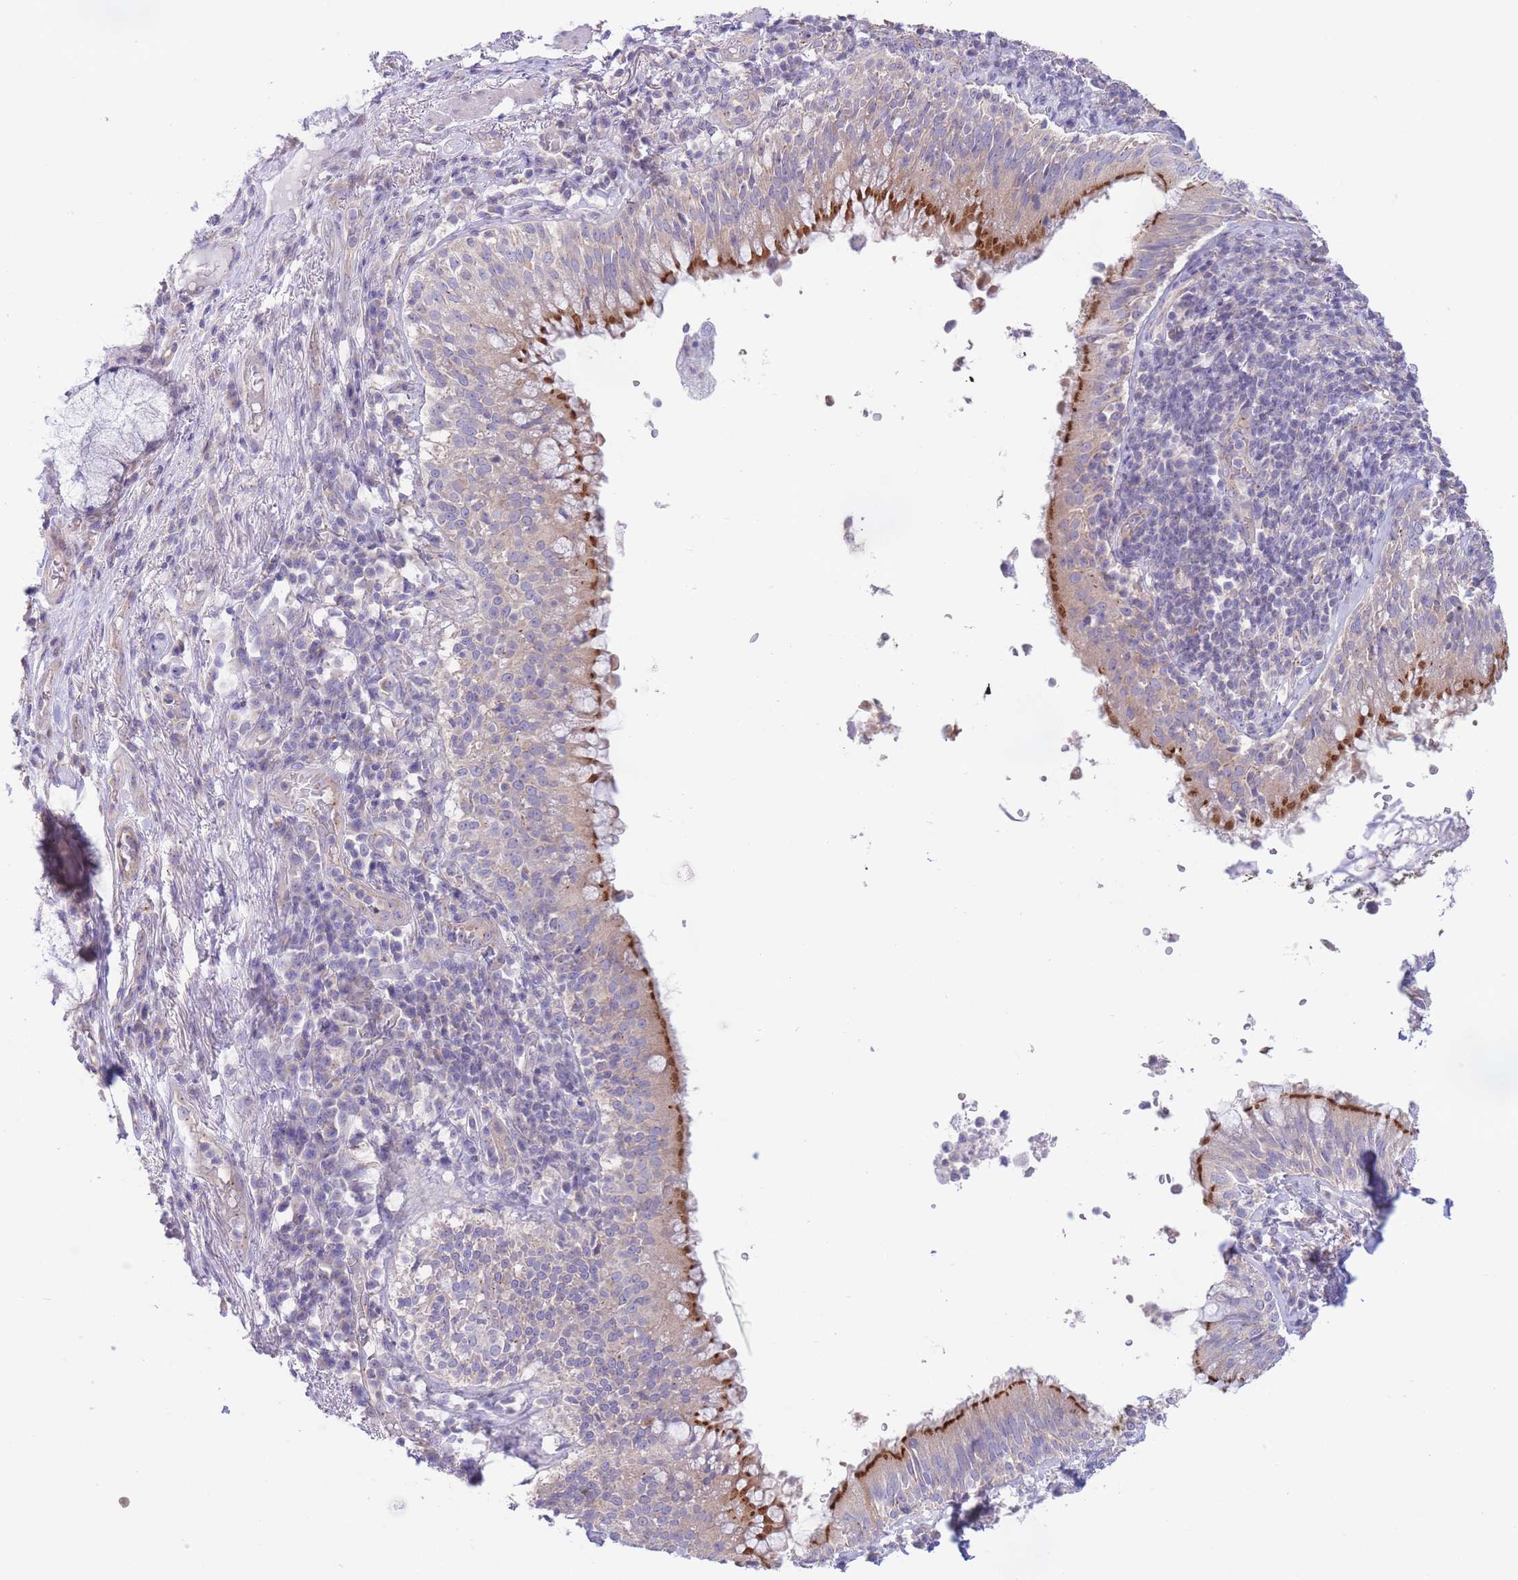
{"staining": {"intensity": "negative", "quantity": "none", "location": "none"}, "tissue": "adipose tissue", "cell_type": "Adipocytes", "image_type": "normal", "snomed": [{"axis": "morphology", "description": "Normal tissue, NOS"}, {"axis": "topography", "description": "Cartilage tissue"}, {"axis": "topography", "description": "Bronchus"}], "caption": "The histopathology image demonstrates no staining of adipocytes in benign adipose tissue. (IHC, brightfield microscopy, high magnification).", "gene": "ALS2CL", "patient": {"sex": "male", "age": 56}}